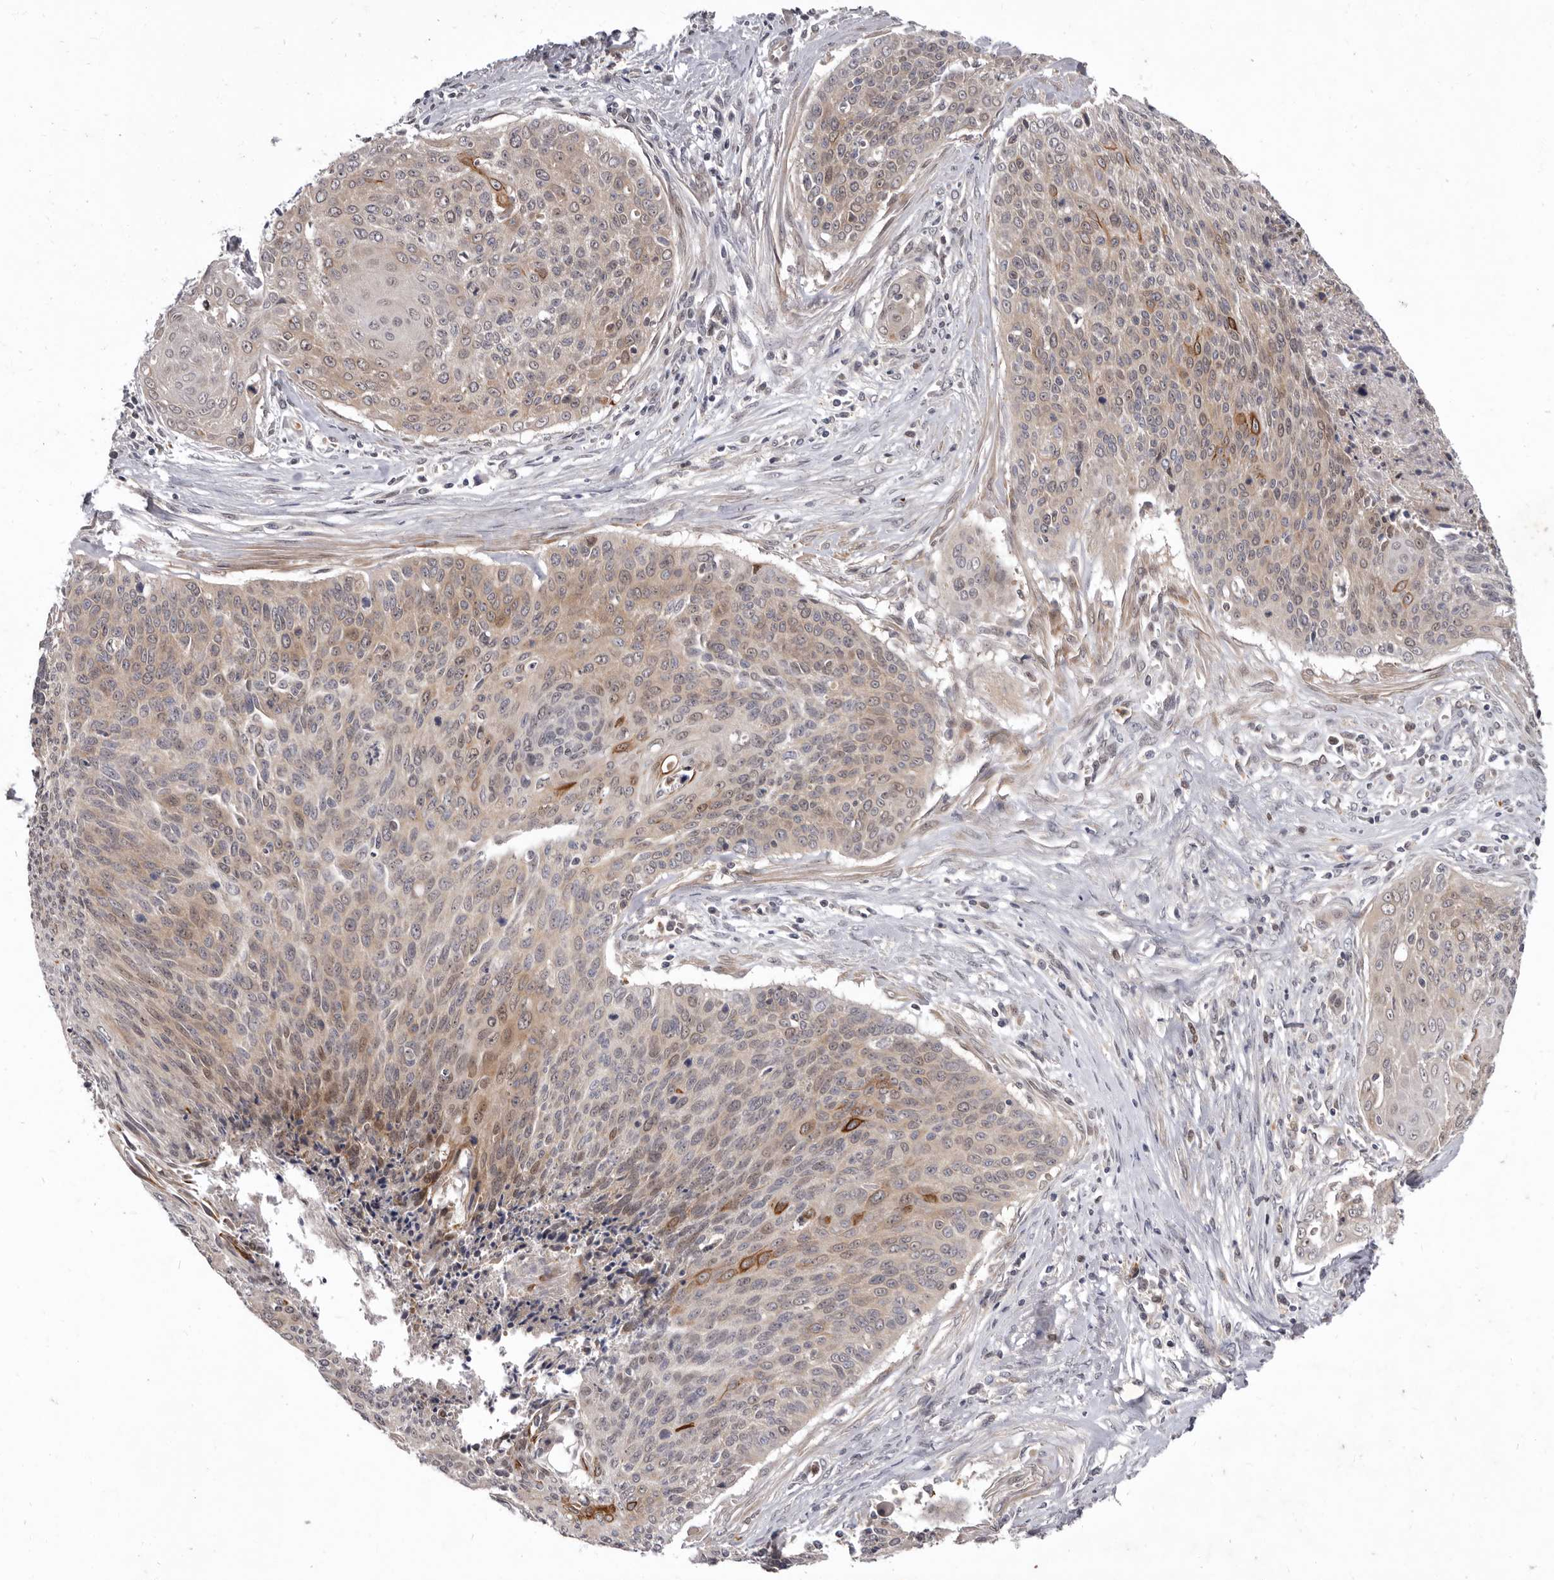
{"staining": {"intensity": "moderate", "quantity": "<25%", "location": "cytoplasmic/membranous,nuclear"}, "tissue": "cervical cancer", "cell_type": "Tumor cells", "image_type": "cancer", "snomed": [{"axis": "morphology", "description": "Squamous cell carcinoma, NOS"}, {"axis": "topography", "description": "Cervix"}], "caption": "Immunohistochemistry photomicrograph of neoplastic tissue: cervical squamous cell carcinoma stained using immunohistochemistry demonstrates low levels of moderate protein expression localized specifically in the cytoplasmic/membranous and nuclear of tumor cells, appearing as a cytoplasmic/membranous and nuclear brown color.", "gene": "ACLY", "patient": {"sex": "female", "age": 55}}